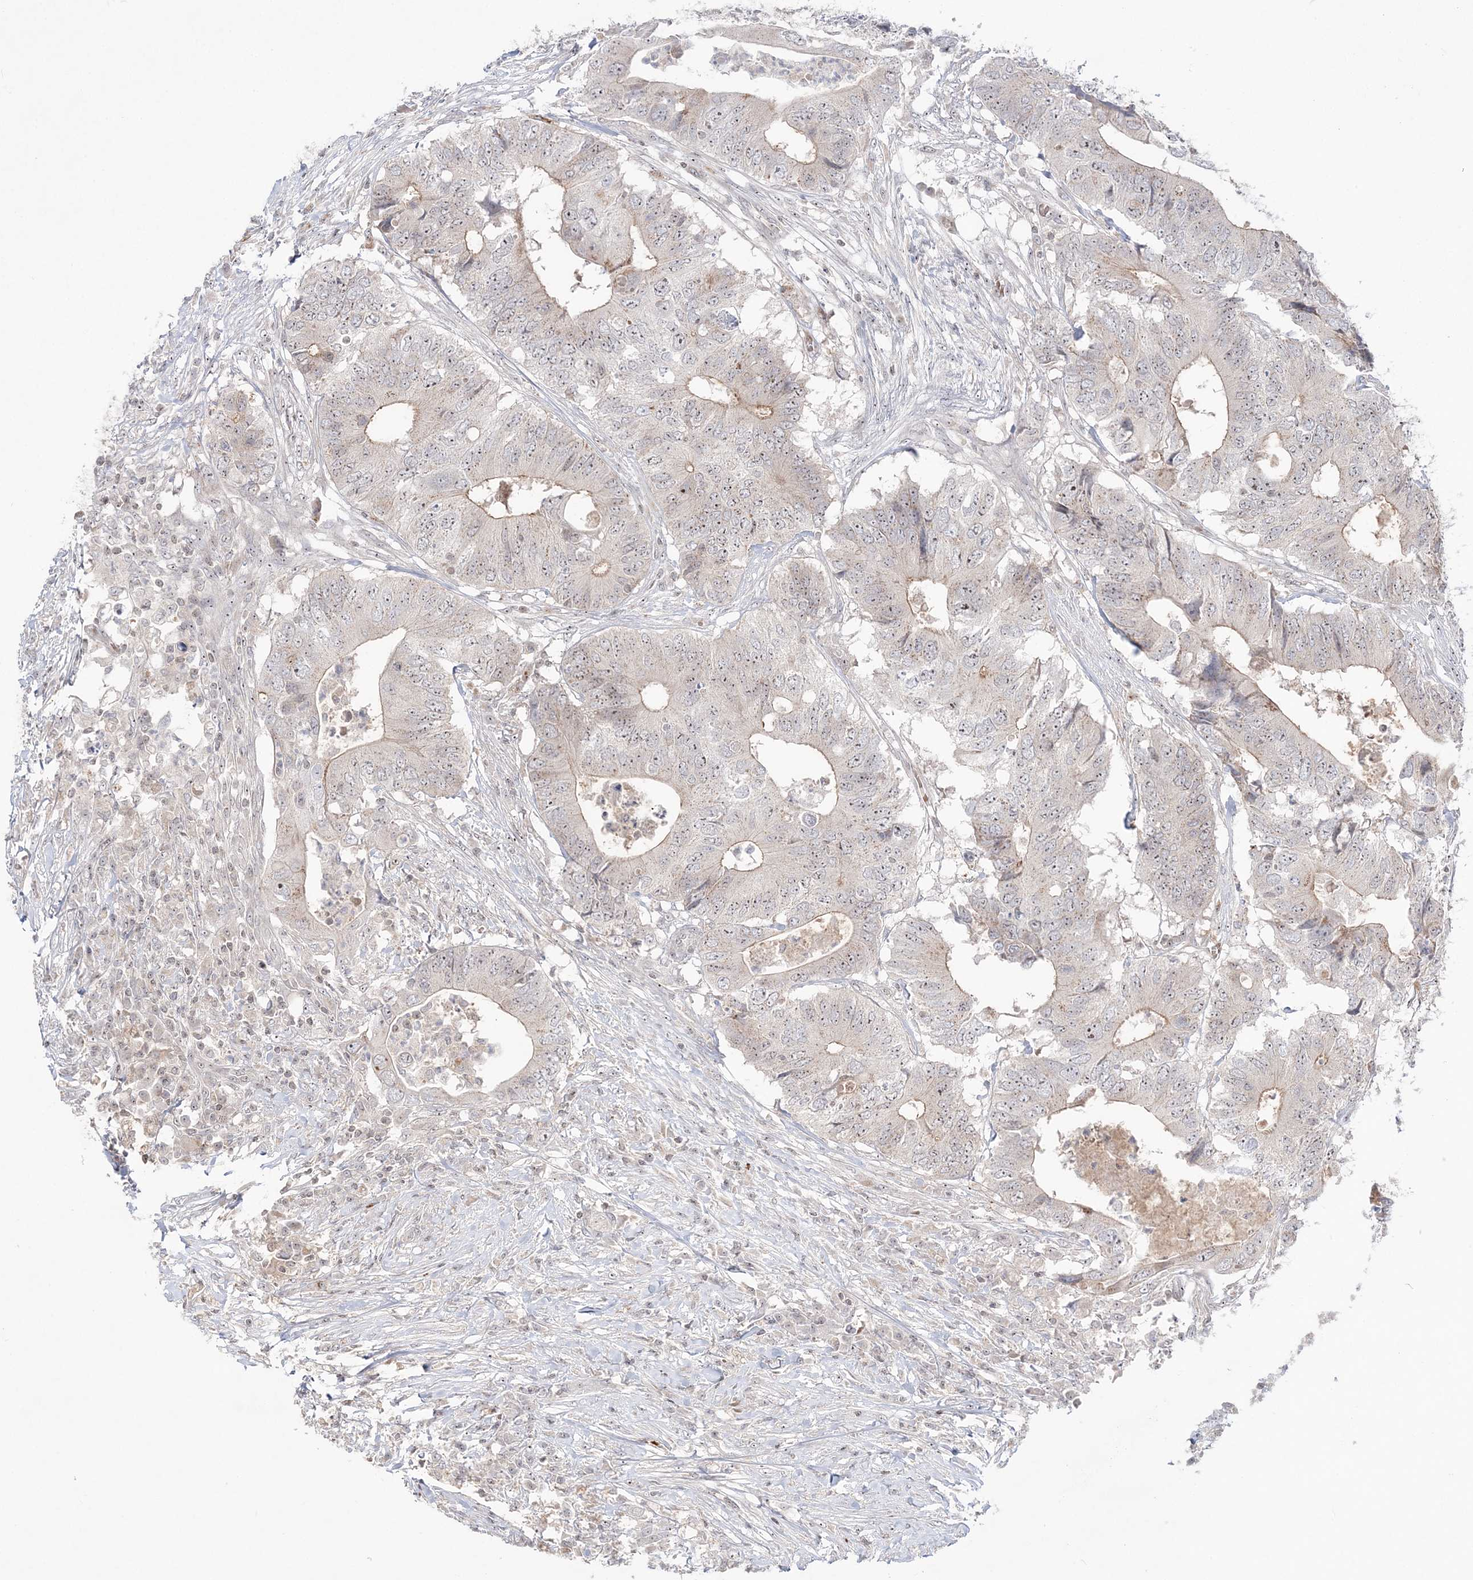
{"staining": {"intensity": "weak", "quantity": "25%-75%", "location": "cytoplasmic/membranous,nuclear"}, "tissue": "colorectal cancer", "cell_type": "Tumor cells", "image_type": "cancer", "snomed": [{"axis": "morphology", "description": "Adenocarcinoma, NOS"}, {"axis": "topography", "description": "Colon"}], "caption": "Colorectal adenocarcinoma stained for a protein (brown) shows weak cytoplasmic/membranous and nuclear positive positivity in approximately 25%-75% of tumor cells.", "gene": "SH3BP4", "patient": {"sex": "male", "age": 71}}